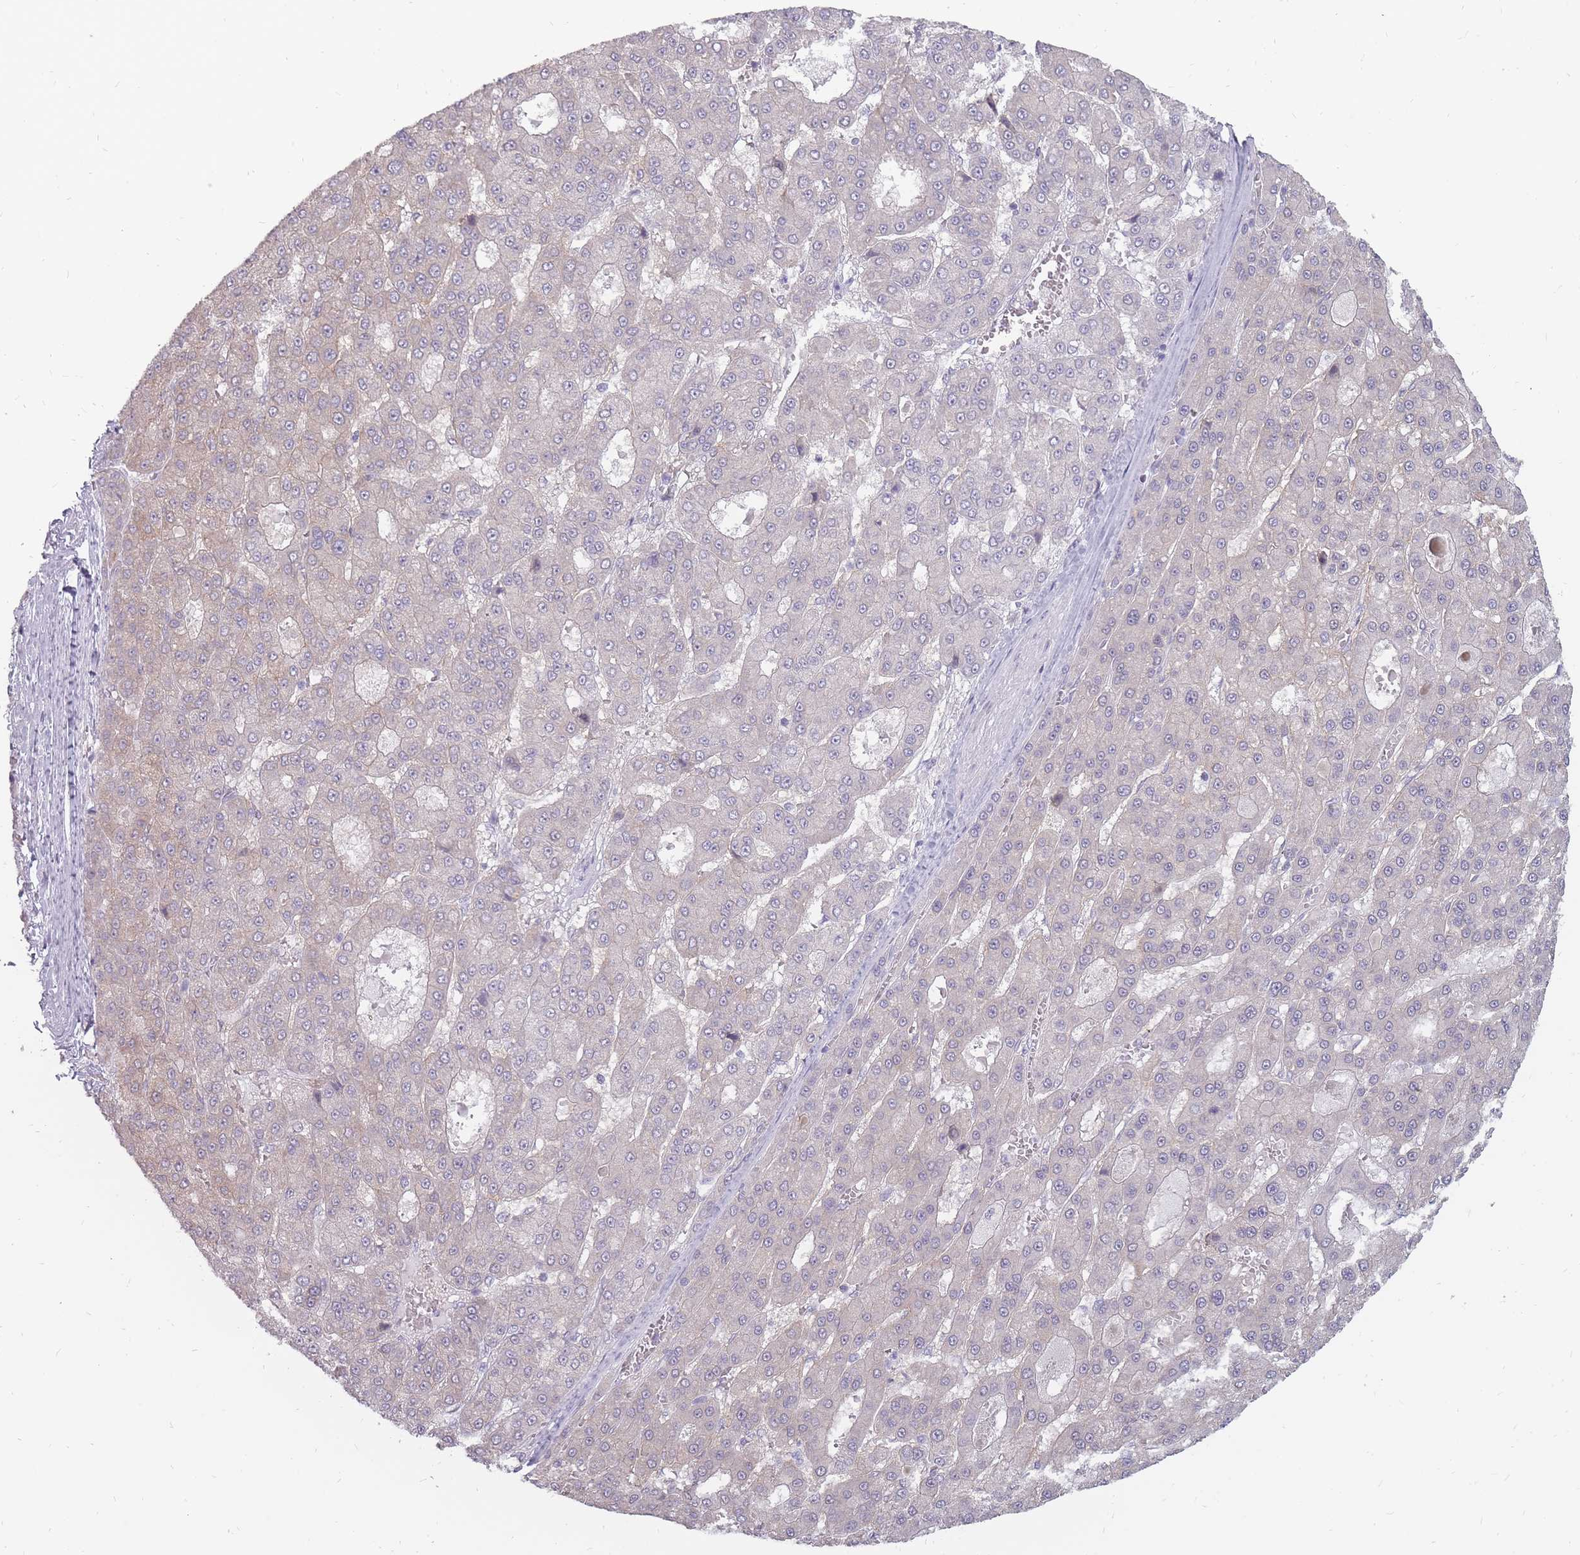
{"staining": {"intensity": "negative", "quantity": "none", "location": "none"}, "tissue": "liver cancer", "cell_type": "Tumor cells", "image_type": "cancer", "snomed": [{"axis": "morphology", "description": "Carcinoma, Hepatocellular, NOS"}, {"axis": "topography", "description": "Liver"}], "caption": "Immunohistochemistry micrograph of neoplastic tissue: liver hepatocellular carcinoma stained with DAB (3,3'-diaminobenzidine) exhibits no significant protein positivity in tumor cells.", "gene": "POMZP3", "patient": {"sex": "male", "age": 70}}